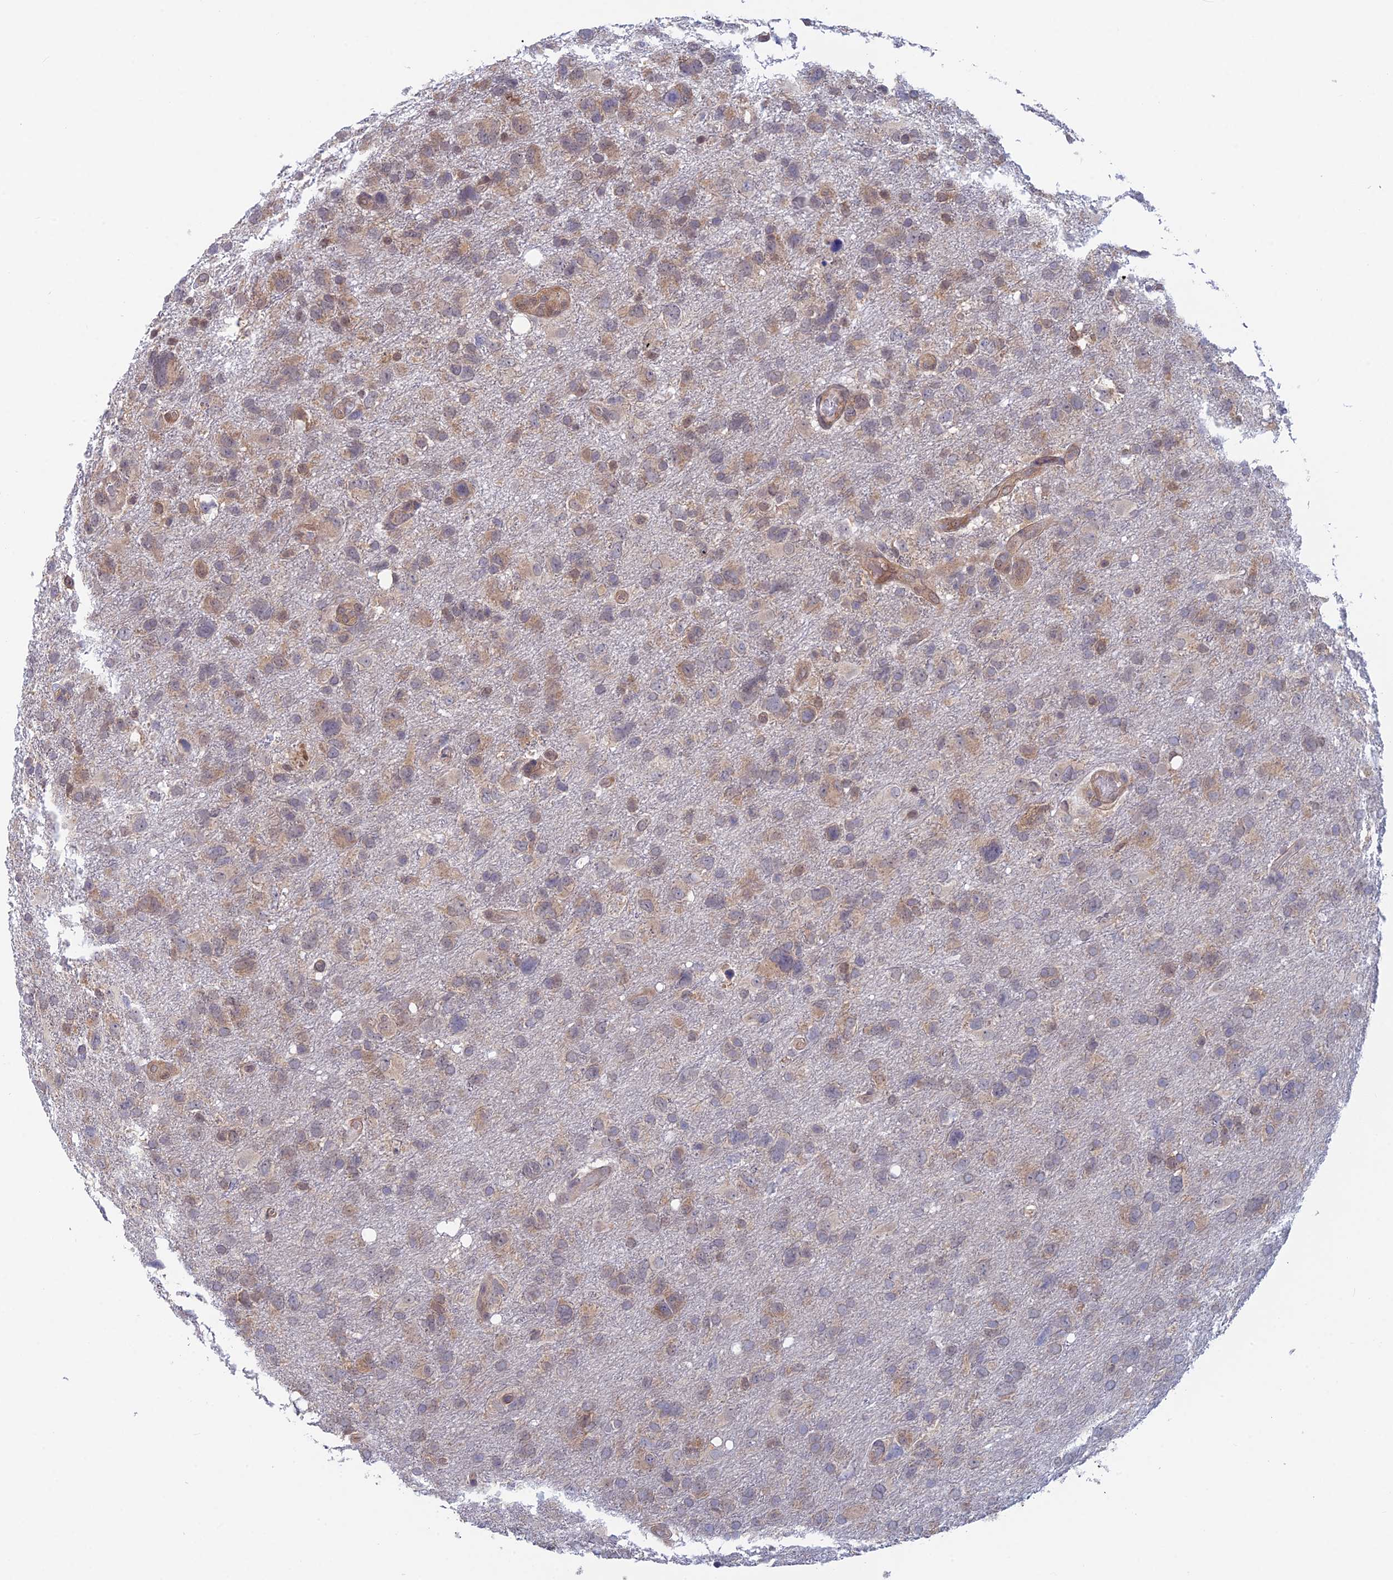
{"staining": {"intensity": "weak", "quantity": "25%-75%", "location": "cytoplasmic/membranous"}, "tissue": "glioma", "cell_type": "Tumor cells", "image_type": "cancer", "snomed": [{"axis": "morphology", "description": "Glioma, malignant, High grade"}, {"axis": "topography", "description": "Brain"}], "caption": "Immunohistochemistry histopathology image of neoplastic tissue: human malignant high-grade glioma stained using immunohistochemistry (IHC) reveals low levels of weak protein expression localized specifically in the cytoplasmic/membranous of tumor cells, appearing as a cytoplasmic/membranous brown color.", "gene": "SRA1", "patient": {"sex": "male", "age": 61}}